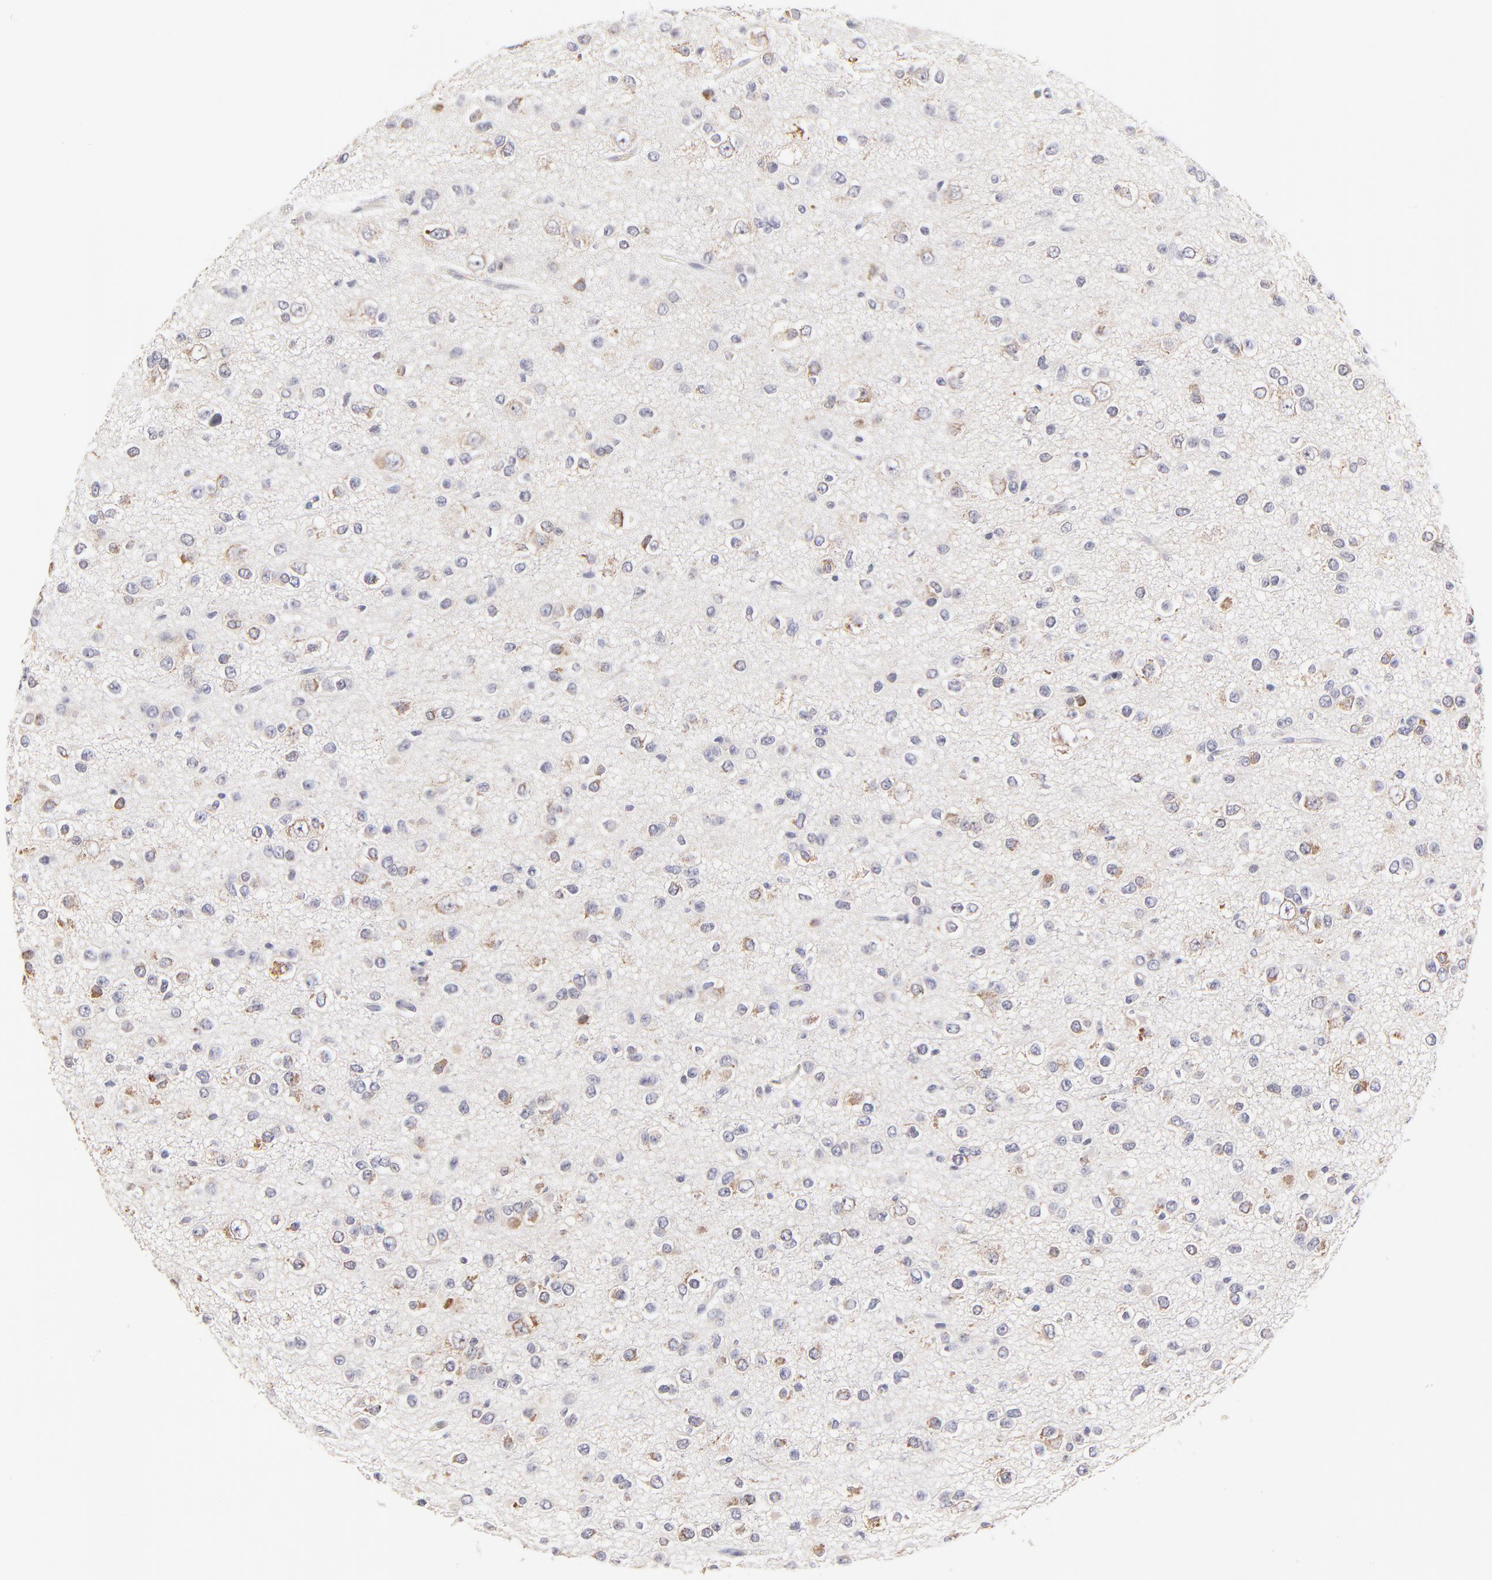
{"staining": {"intensity": "weak", "quantity": "<25%", "location": "cytoplasmic/membranous"}, "tissue": "glioma", "cell_type": "Tumor cells", "image_type": "cancer", "snomed": [{"axis": "morphology", "description": "Glioma, malignant, Low grade"}, {"axis": "topography", "description": "Brain"}], "caption": "Micrograph shows no significant protein expression in tumor cells of malignant glioma (low-grade). The staining was performed using DAB (3,3'-diaminobenzidine) to visualize the protein expression in brown, while the nuclei were stained in blue with hematoxylin (Magnification: 20x).", "gene": "GCSAM", "patient": {"sex": "male", "age": 42}}